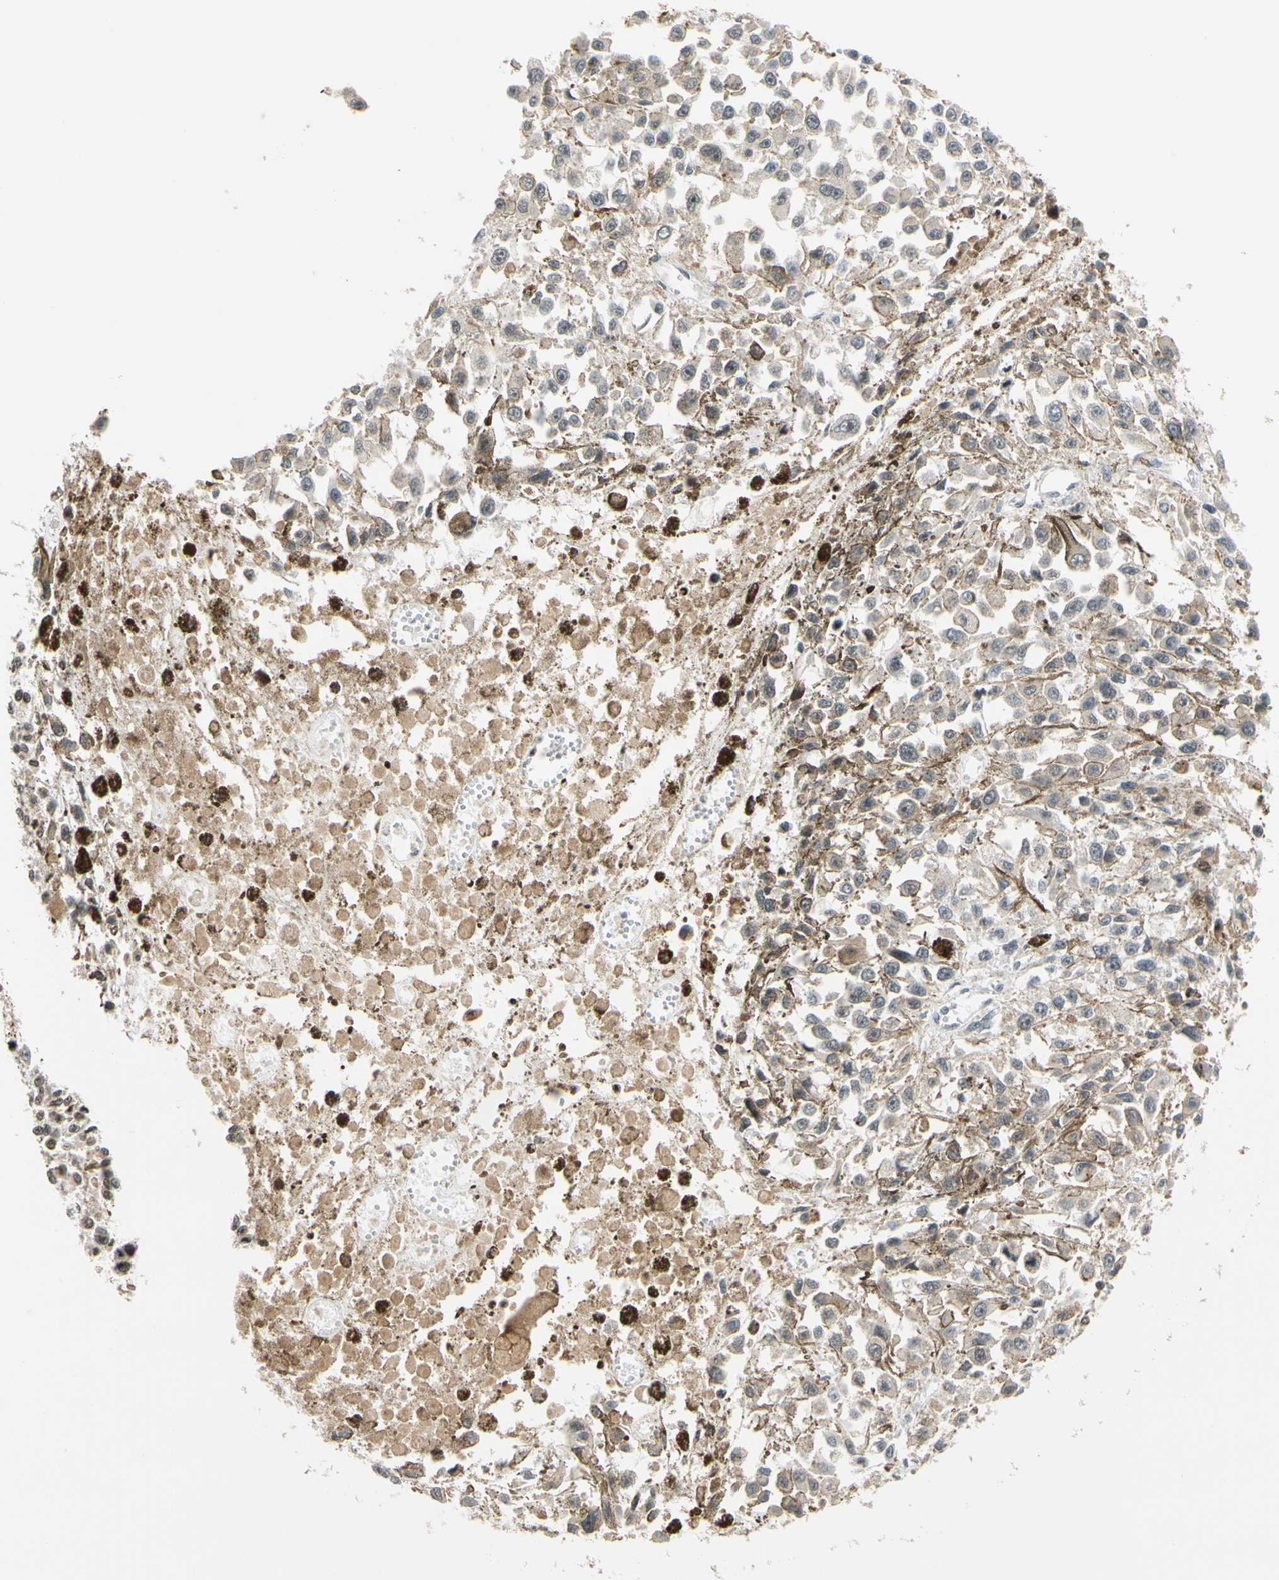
{"staining": {"intensity": "weak", "quantity": "<25%", "location": "cytoplasmic/membranous"}, "tissue": "melanoma", "cell_type": "Tumor cells", "image_type": "cancer", "snomed": [{"axis": "morphology", "description": "Malignant melanoma, Metastatic site"}, {"axis": "topography", "description": "Lymph node"}], "caption": "Immunohistochemistry micrograph of human melanoma stained for a protein (brown), which demonstrates no staining in tumor cells. Brightfield microscopy of IHC stained with DAB (brown) and hematoxylin (blue), captured at high magnification.", "gene": "CDK7", "patient": {"sex": "male", "age": 59}}